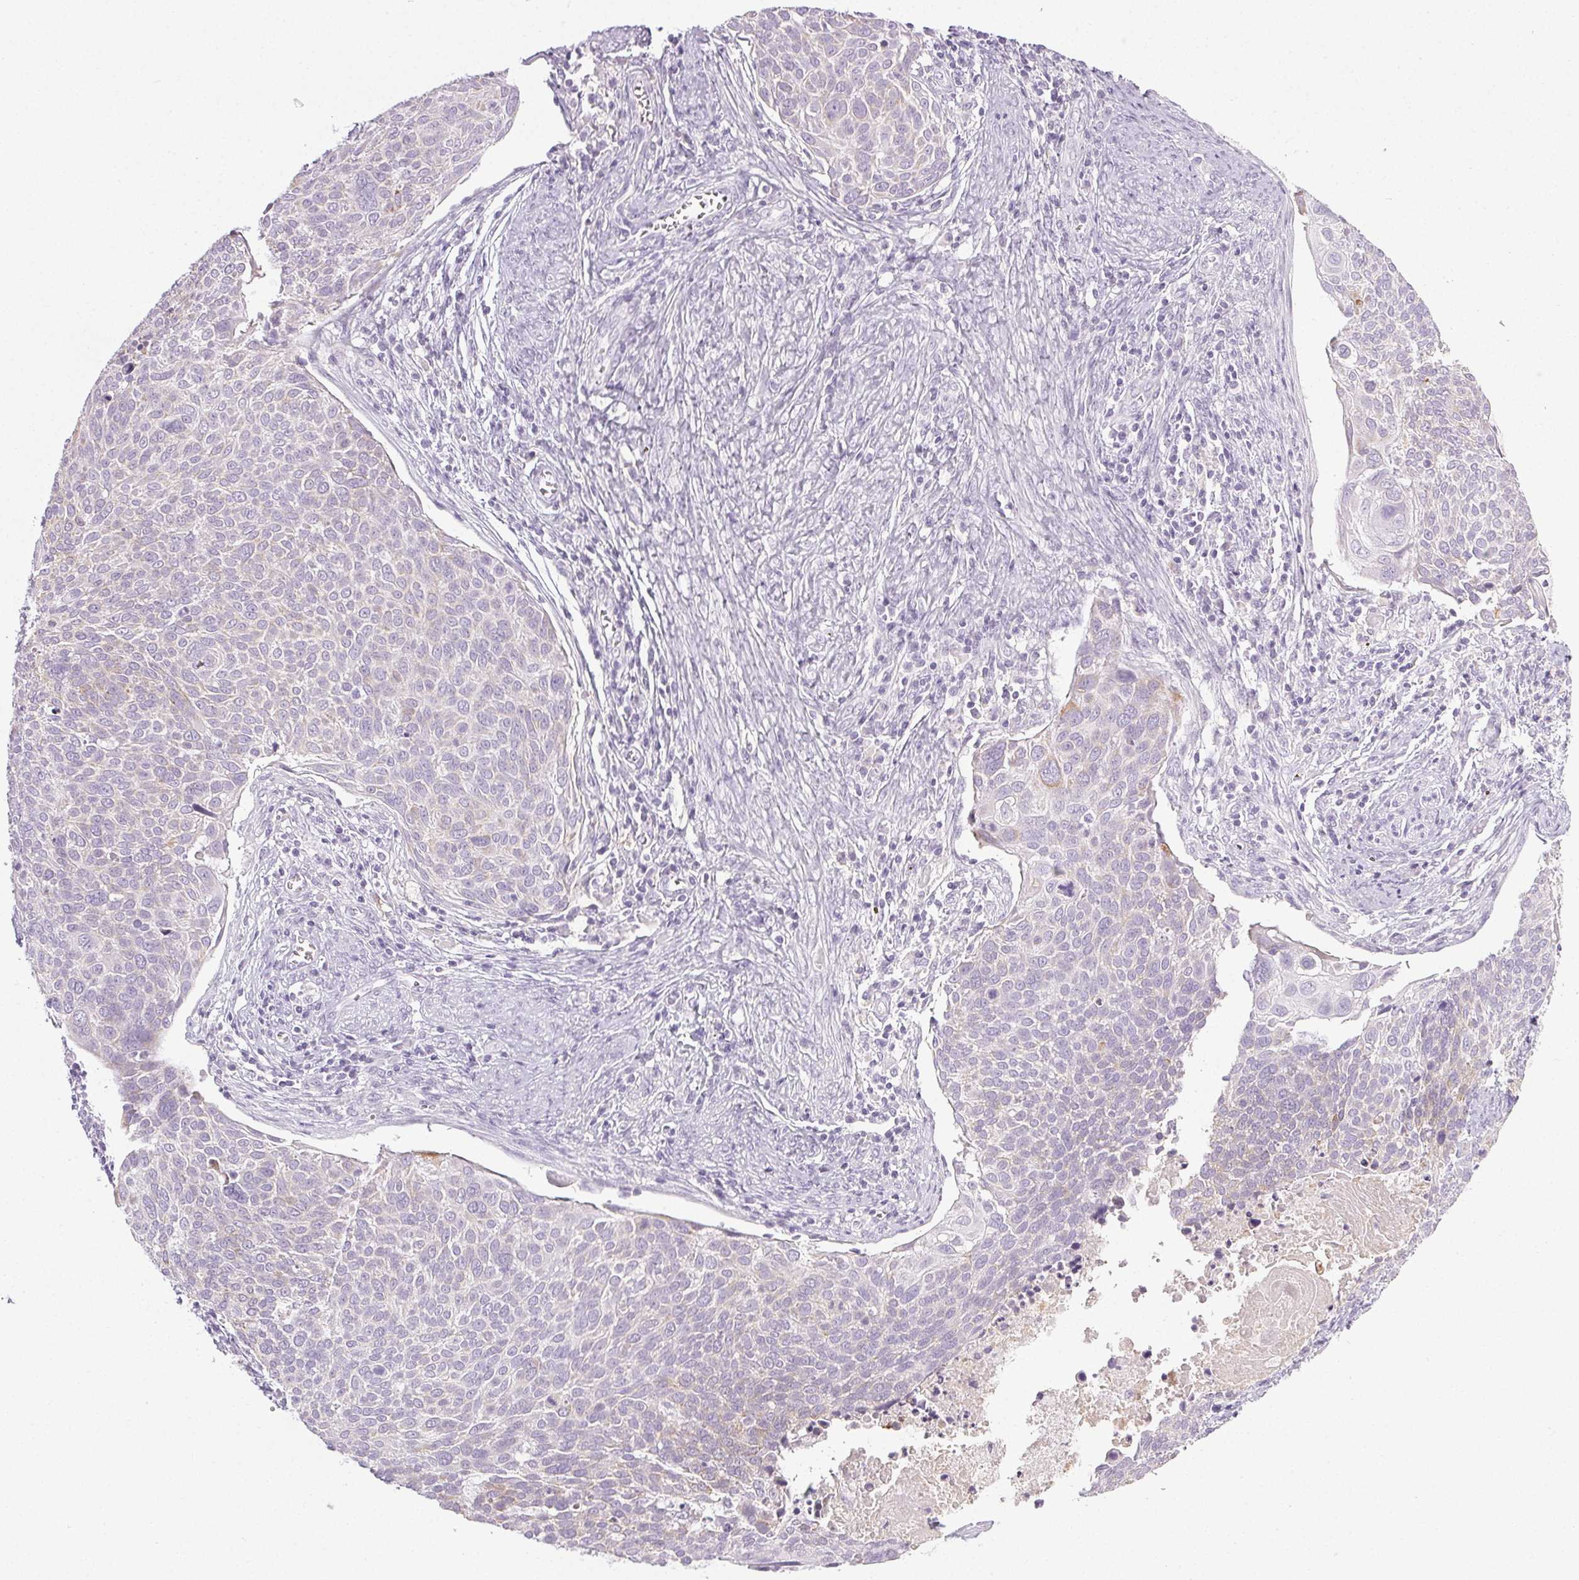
{"staining": {"intensity": "negative", "quantity": "none", "location": "none"}, "tissue": "cervical cancer", "cell_type": "Tumor cells", "image_type": "cancer", "snomed": [{"axis": "morphology", "description": "Squamous cell carcinoma, NOS"}, {"axis": "topography", "description": "Cervix"}], "caption": "Tumor cells are negative for protein expression in human squamous cell carcinoma (cervical).", "gene": "COL7A1", "patient": {"sex": "female", "age": 39}}